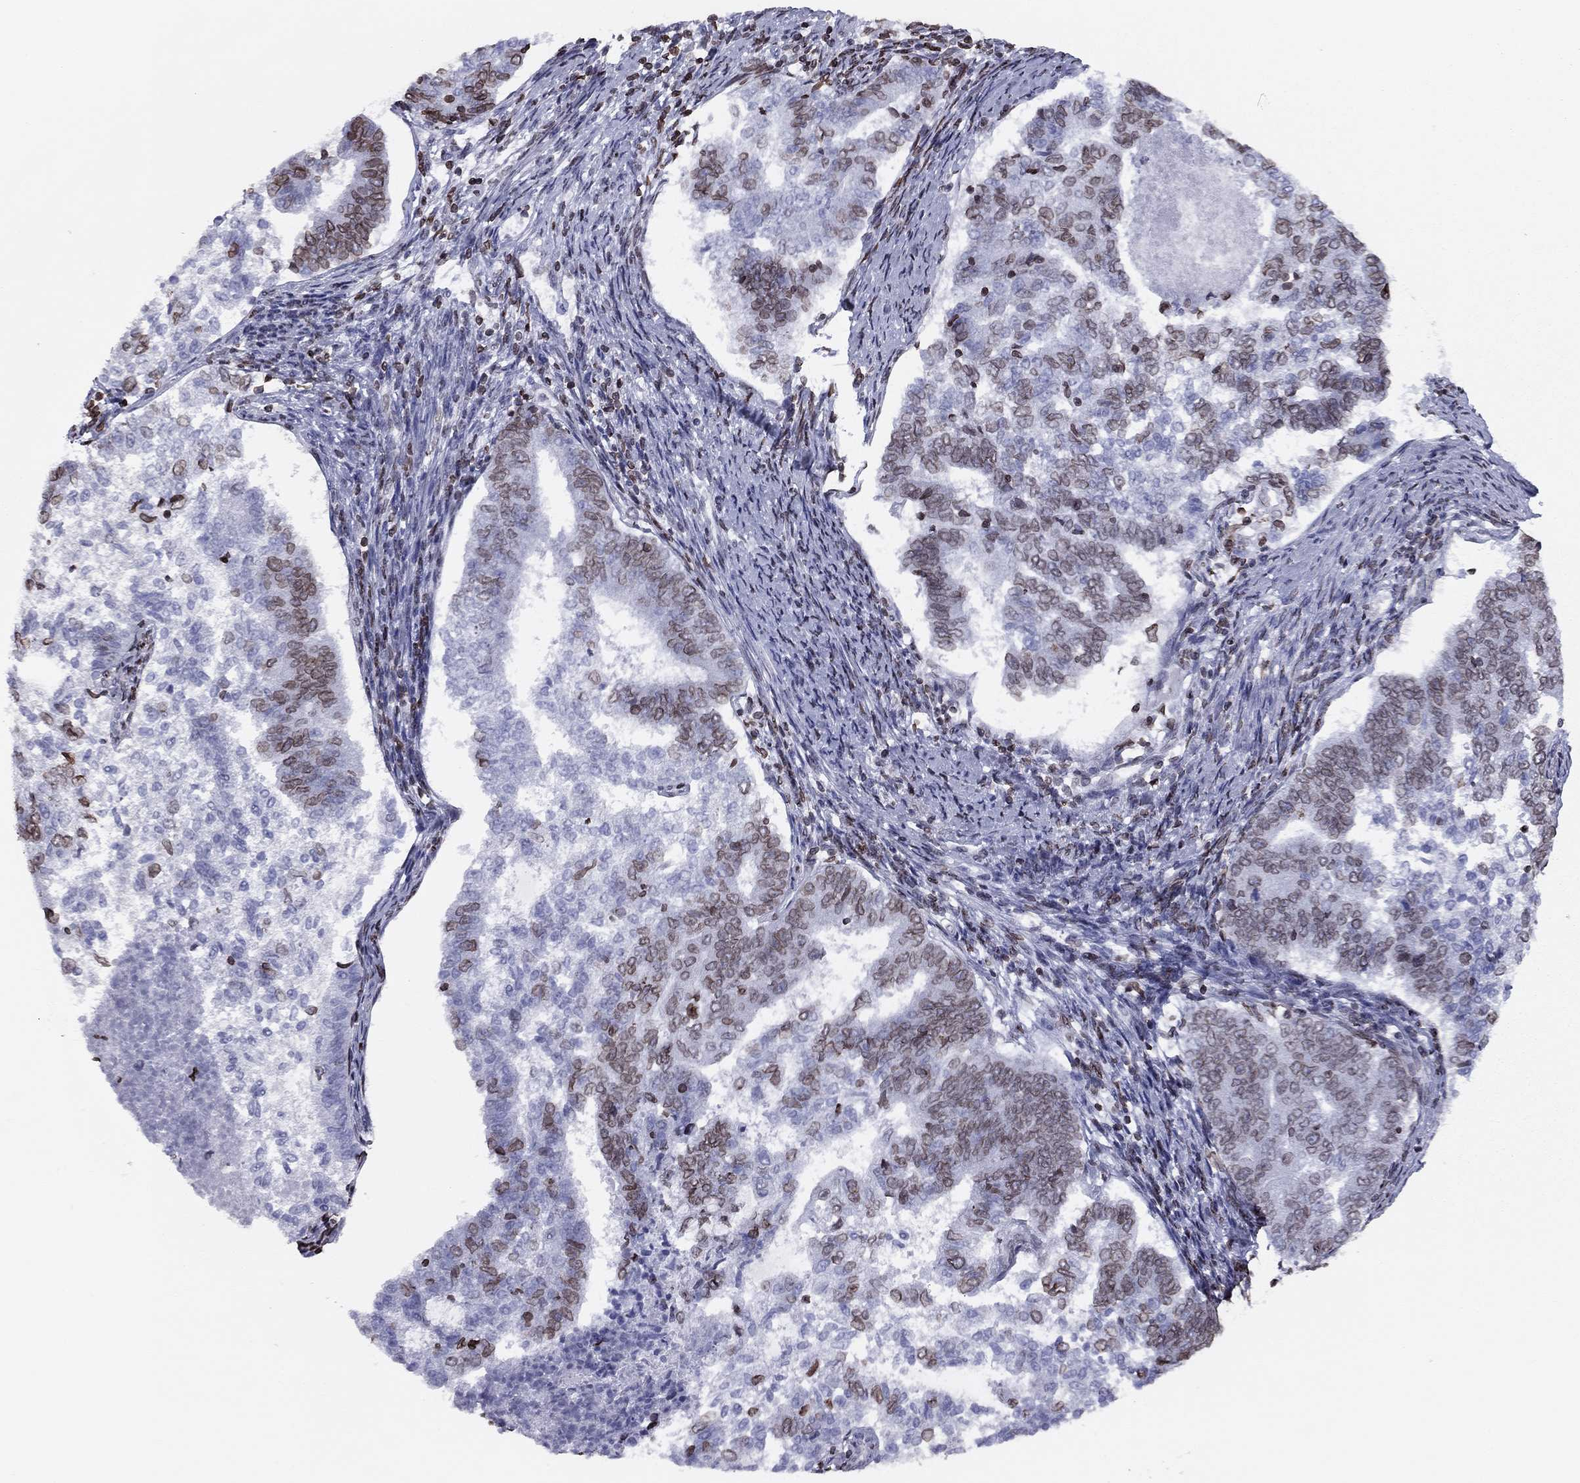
{"staining": {"intensity": "moderate", "quantity": "25%-75%", "location": "cytoplasmic/membranous,nuclear"}, "tissue": "endometrial cancer", "cell_type": "Tumor cells", "image_type": "cancer", "snomed": [{"axis": "morphology", "description": "Adenocarcinoma, NOS"}, {"axis": "topography", "description": "Endometrium"}], "caption": "Endometrial cancer (adenocarcinoma) tissue exhibits moderate cytoplasmic/membranous and nuclear positivity in approximately 25%-75% of tumor cells, visualized by immunohistochemistry. The staining was performed using DAB (3,3'-diaminobenzidine), with brown indicating positive protein expression. Nuclei are stained blue with hematoxylin.", "gene": "ESPL1", "patient": {"sex": "female", "age": 65}}